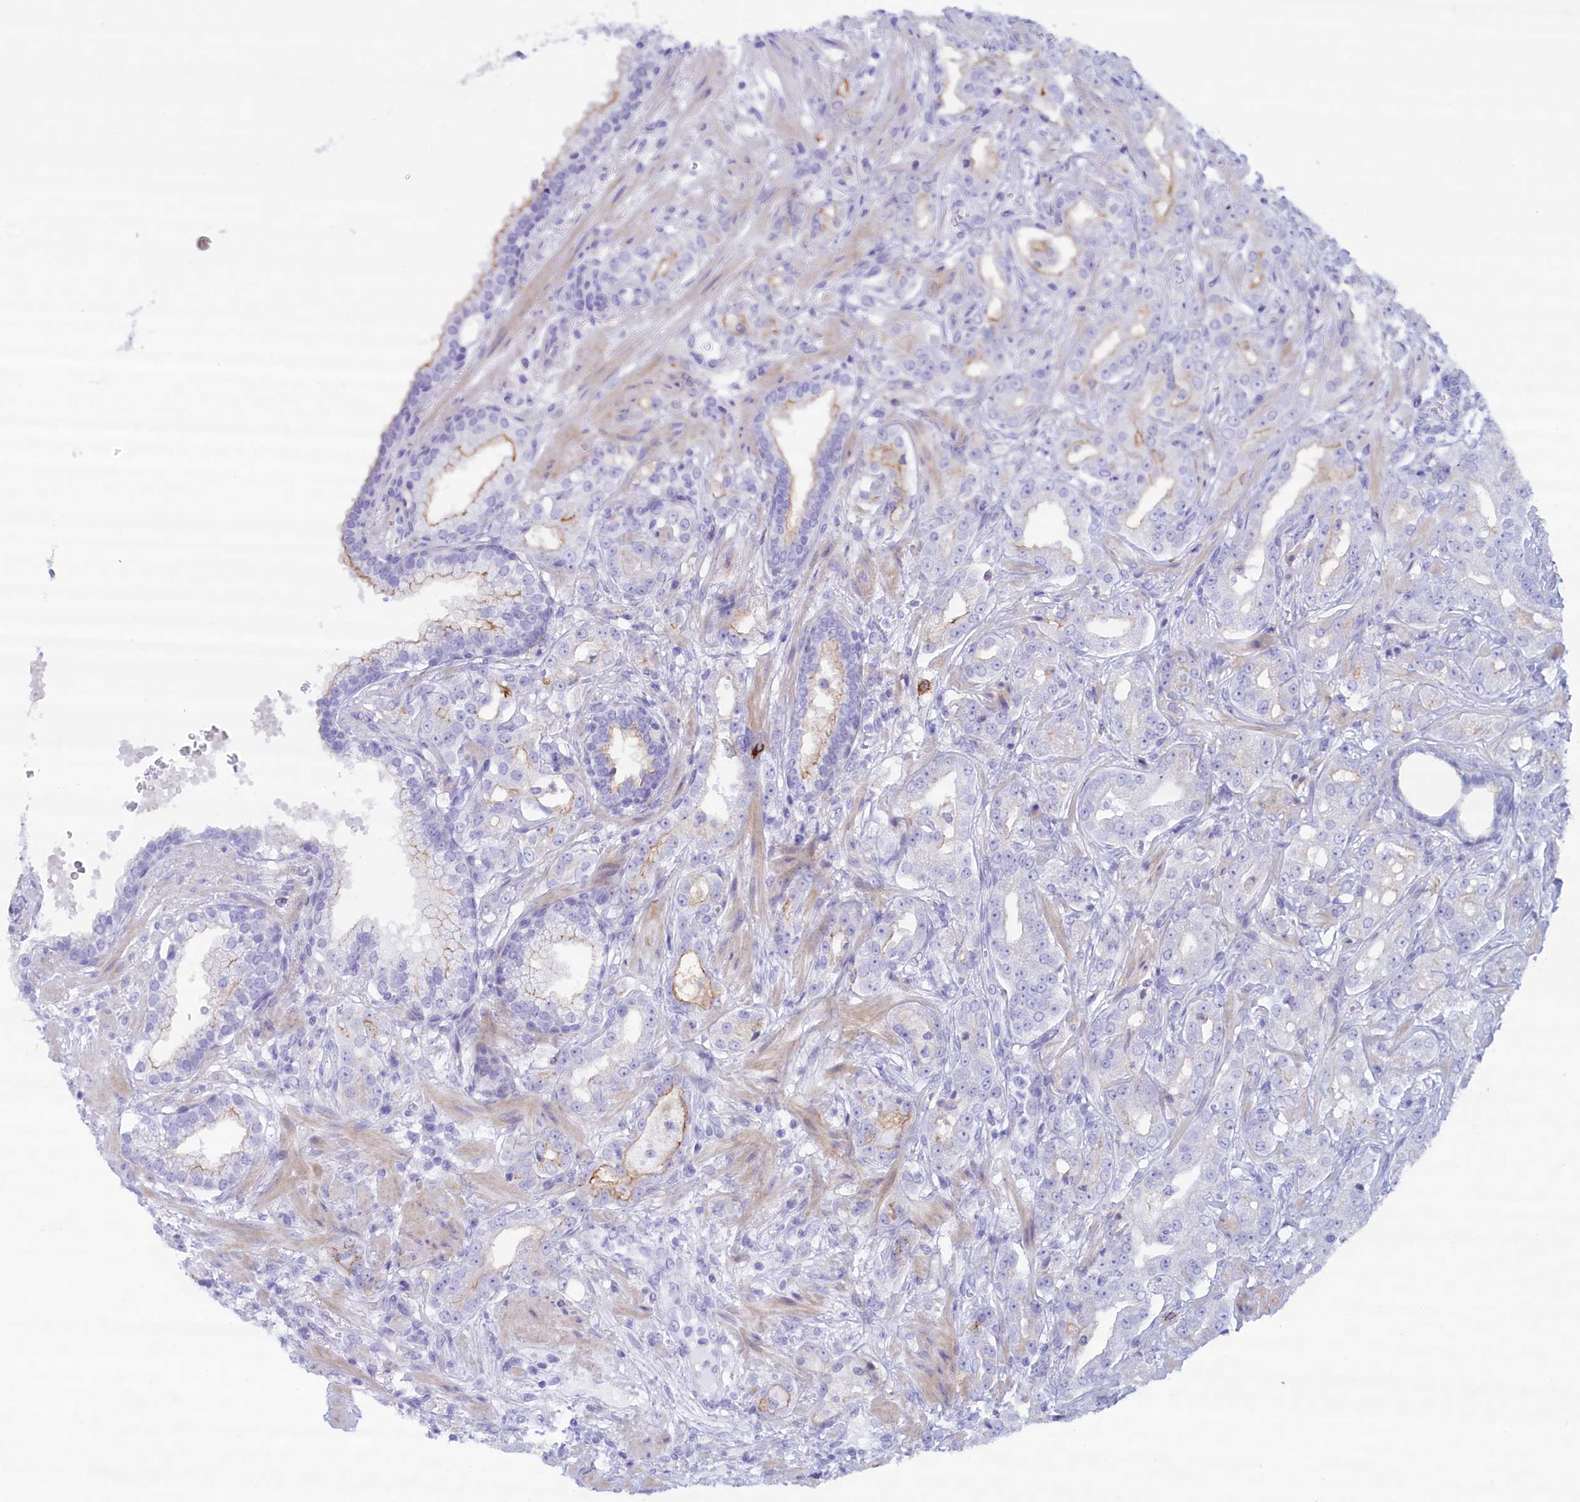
{"staining": {"intensity": "negative", "quantity": "none", "location": "none"}, "tissue": "prostate cancer", "cell_type": "Tumor cells", "image_type": "cancer", "snomed": [{"axis": "morphology", "description": "Adenocarcinoma, High grade"}, {"axis": "topography", "description": "Prostate"}], "caption": "High-grade adenocarcinoma (prostate) stained for a protein using immunohistochemistry demonstrates no positivity tumor cells.", "gene": "MPV17L2", "patient": {"sex": "male", "age": 63}}